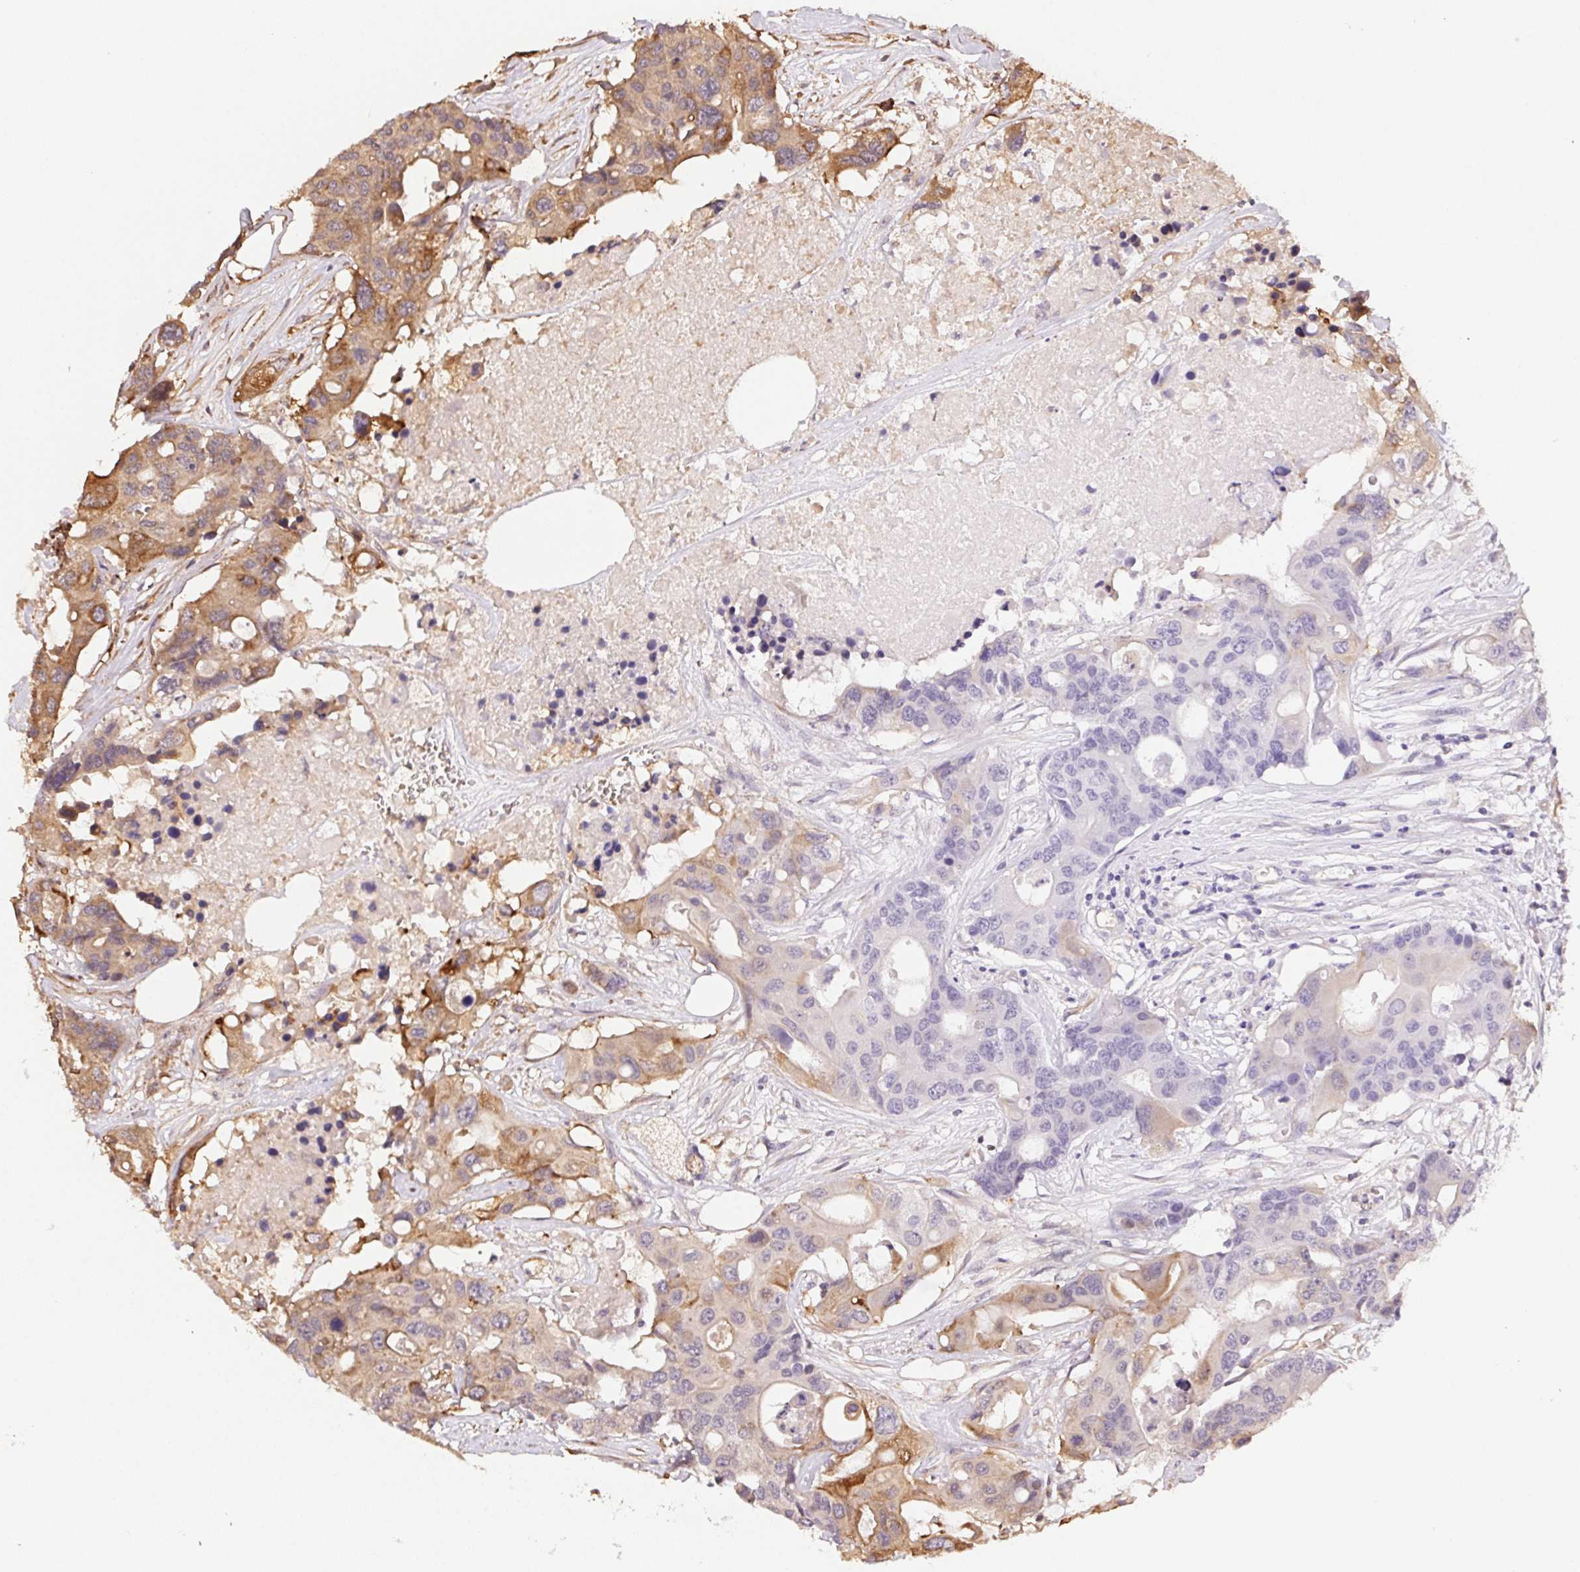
{"staining": {"intensity": "moderate", "quantity": "25%-75%", "location": "cytoplasmic/membranous"}, "tissue": "colorectal cancer", "cell_type": "Tumor cells", "image_type": "cancer", "snomed": [{"axis": "morphology", "description": "Adenocarcinoma, NOS"}, {"axis": "topography", "description": "Colon"}], "caption": "IHC staining of colorectal cancer, which shows medium levels of moderate cytoplasmic/membranous positivity in about 25%-75% of tumor cells indicating moderate cytoplasmic/membranous protein staining. The staining was performed using DAB (3,3'-diaminobenzidine) (brown) for protein detection and nuclei were counterstained in hematoxylin (blue).", "gene": "USE1", "patient": {"sex": "male", "age": 77}}